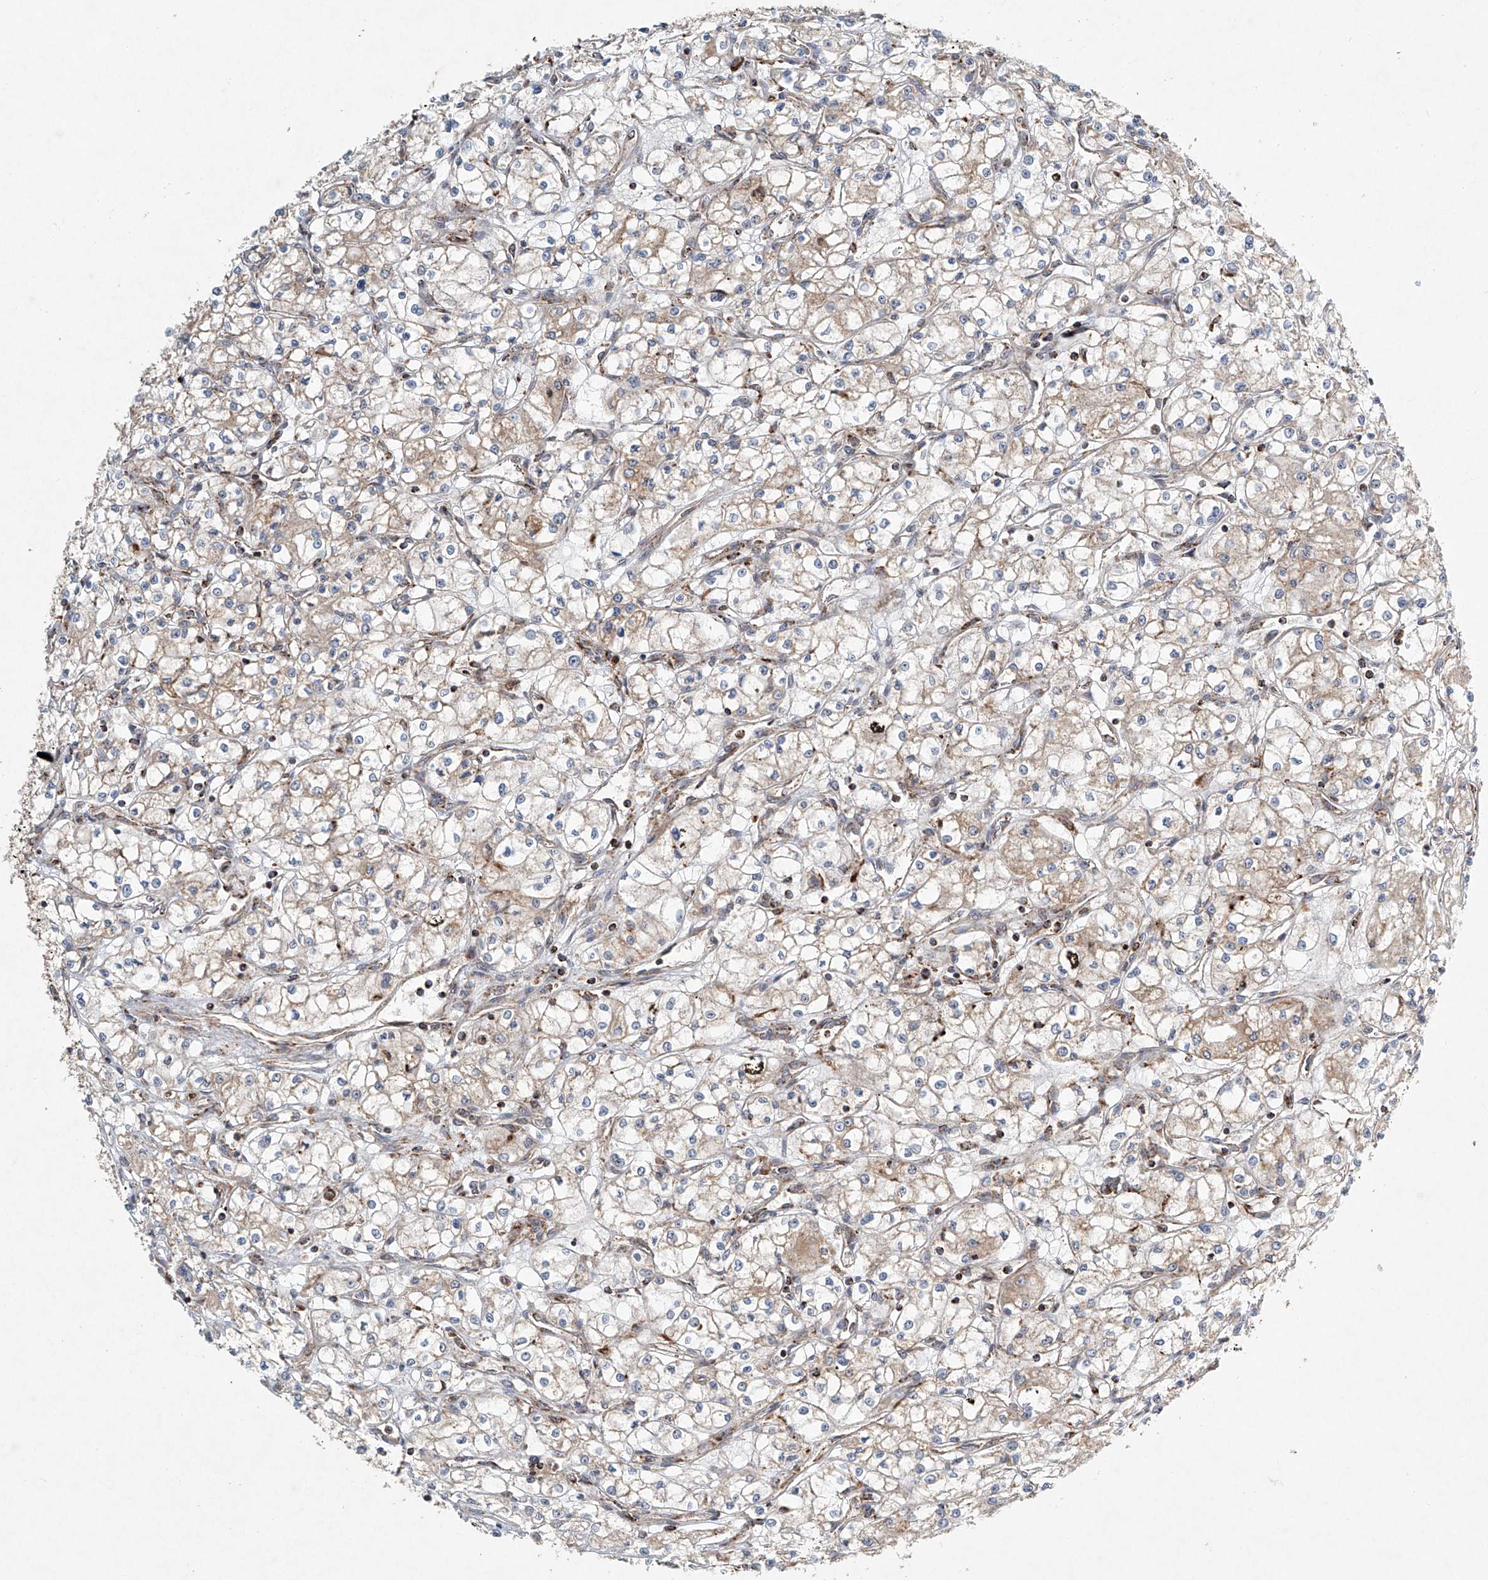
{"staining": {"intensity": "weak", "quantity": "<25%", "location": "cytoplasmic/membranous"}, "tissue": "renal cancer", "cell_type": "Tumor cells", "image_type": "cancer", "snomed": [{"axis": "morphology", "description": "Adenocarcinoma, NOS"}, {"axis": "topography", "description": "Kidney"}], "caption": "An immunohistochemistry (IHC) image of renal adenocarcinoma is shown. There is no staining in tumor cells of renal adenocarcinoma. (Brightfield microscopy of DAB immunohistochemistry at high magnification).", "gene": "DCAF11", "patient": {"sex": "male", "age": 59}}